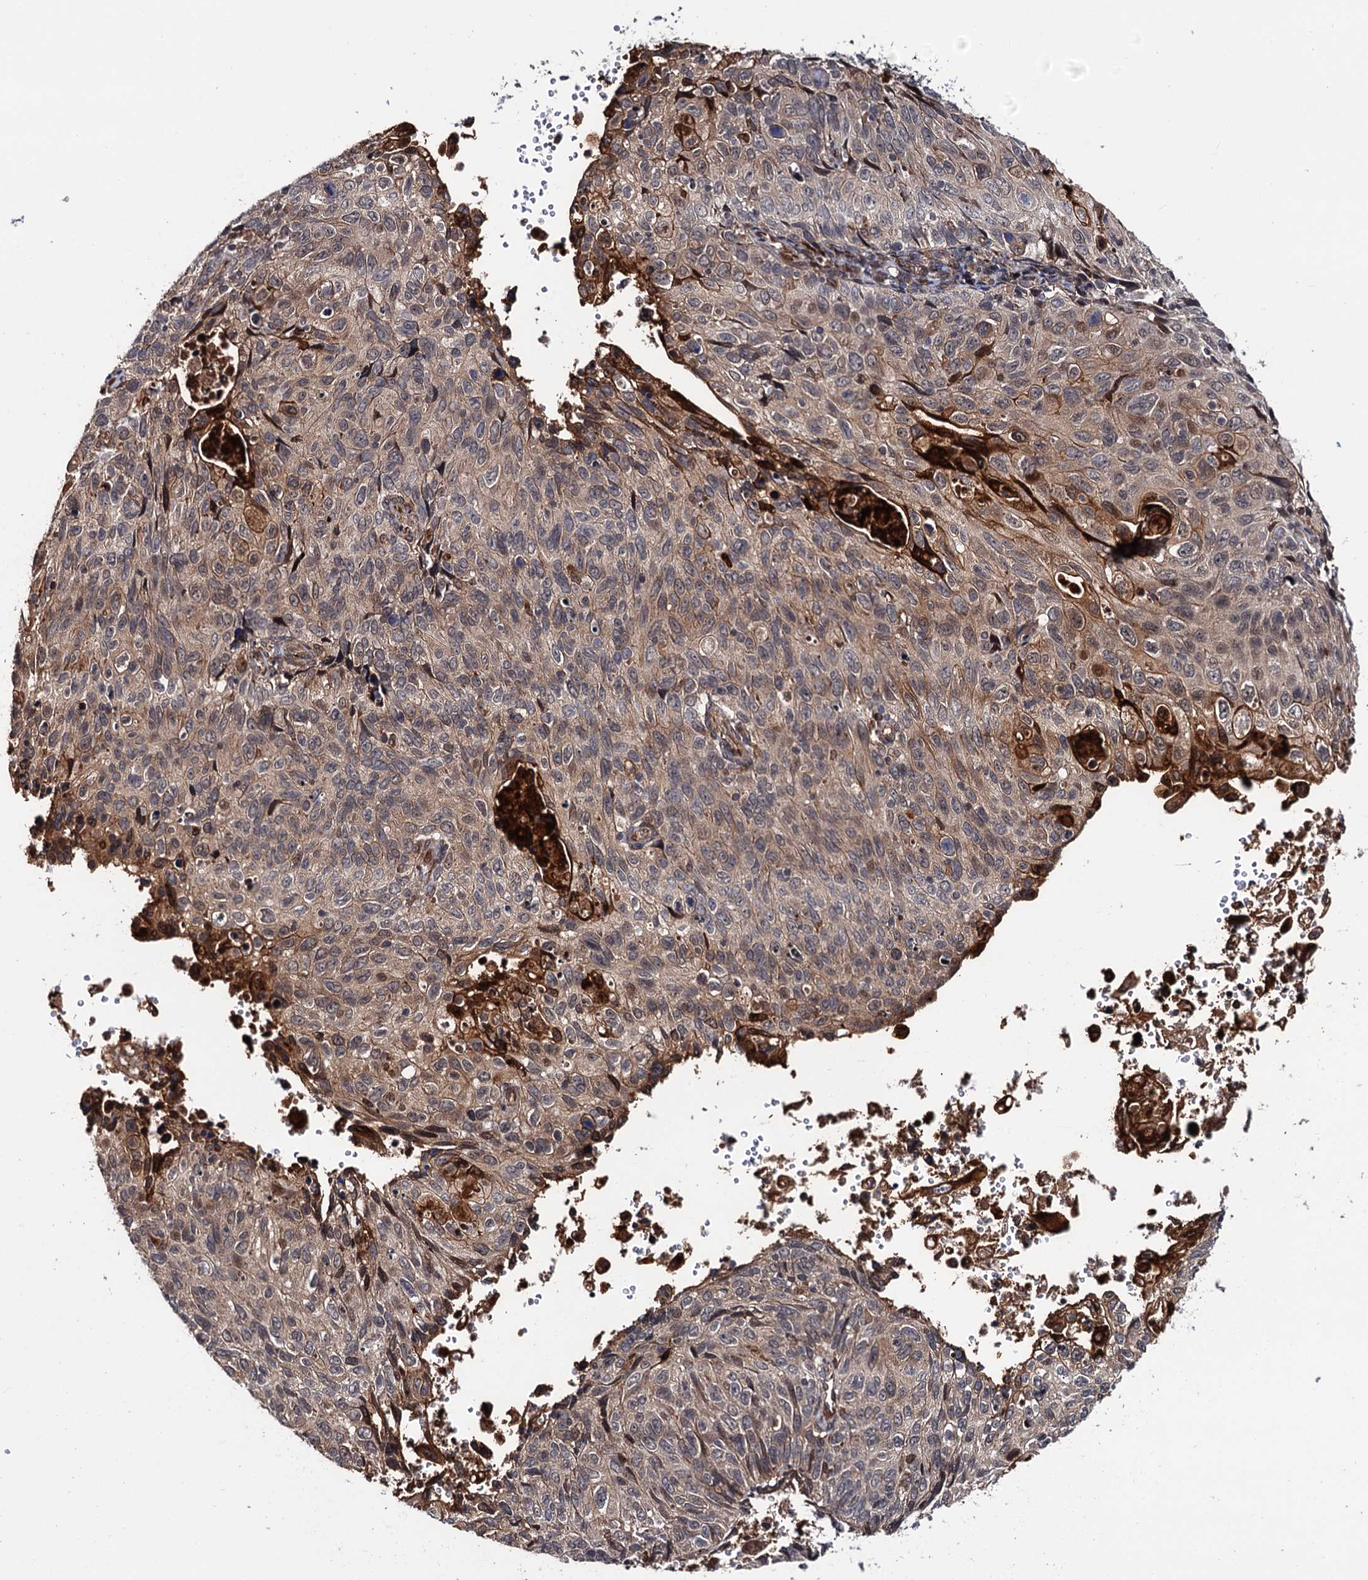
{"staining": {"intensity": "weak", "quantity": "25%-75%", "location": "cytoplasmic/membranous"}, "tissue": "cervical cancer", "cell_type": "Tumor cells", "image_type": "cancer", "snomed": [{"axis": "morphology", "description": "Squamous cell carcinoma, NOS"}, {"axis": "topography", "description": "Cervix"}], "caption": "Protein expression analysis of cervical cancer reveals weak cytoplasmic/membranous staining in approximately 25%-75% of tumor cells.", "gene": "FSIP1", "patient": {"sex": "female", "age": 70}}